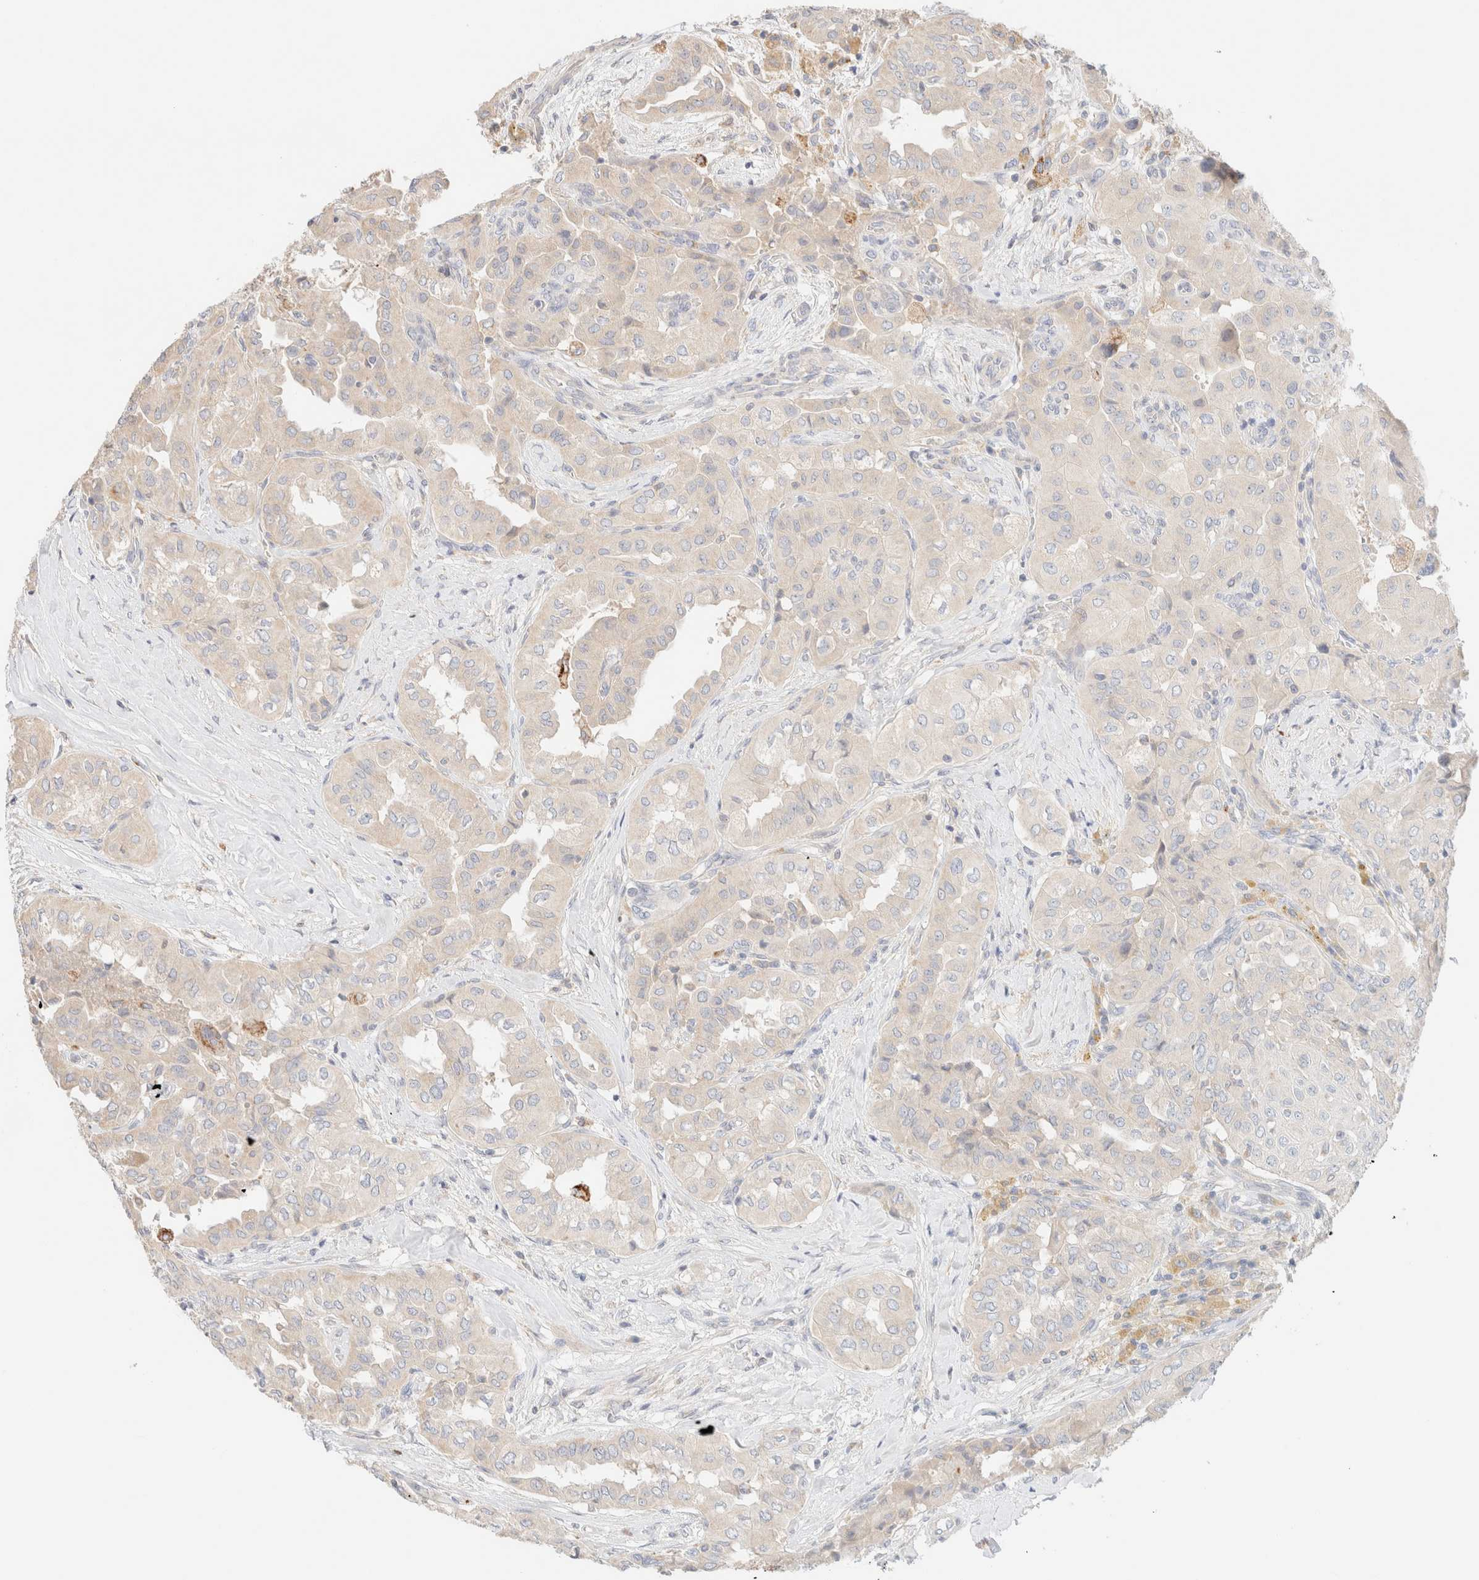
{"staining": {"intensity": "weak", "quantity": "25%-75%", "location": "cytoplasmic/membranous"}, "tissue": "thyroid cancer", "cell_type": "Tumor cells", "image_type": "cancer", "snomed": [{"axis": "morphology", "description": "Papillary adenocarcinoma, NOS"}, {"axis": "topography", "description": "Thyroid gland"}], "caption": "Immunohistochemistry (DAB (3,3'-diaminobenzidine)) staining of thyroid cancer reveals weak cytoplasmic/membranous protein expression in about 25%-75% of tumor cells.", "gene": "SARM1", "patient": {"sex": "female", "age": 59}}